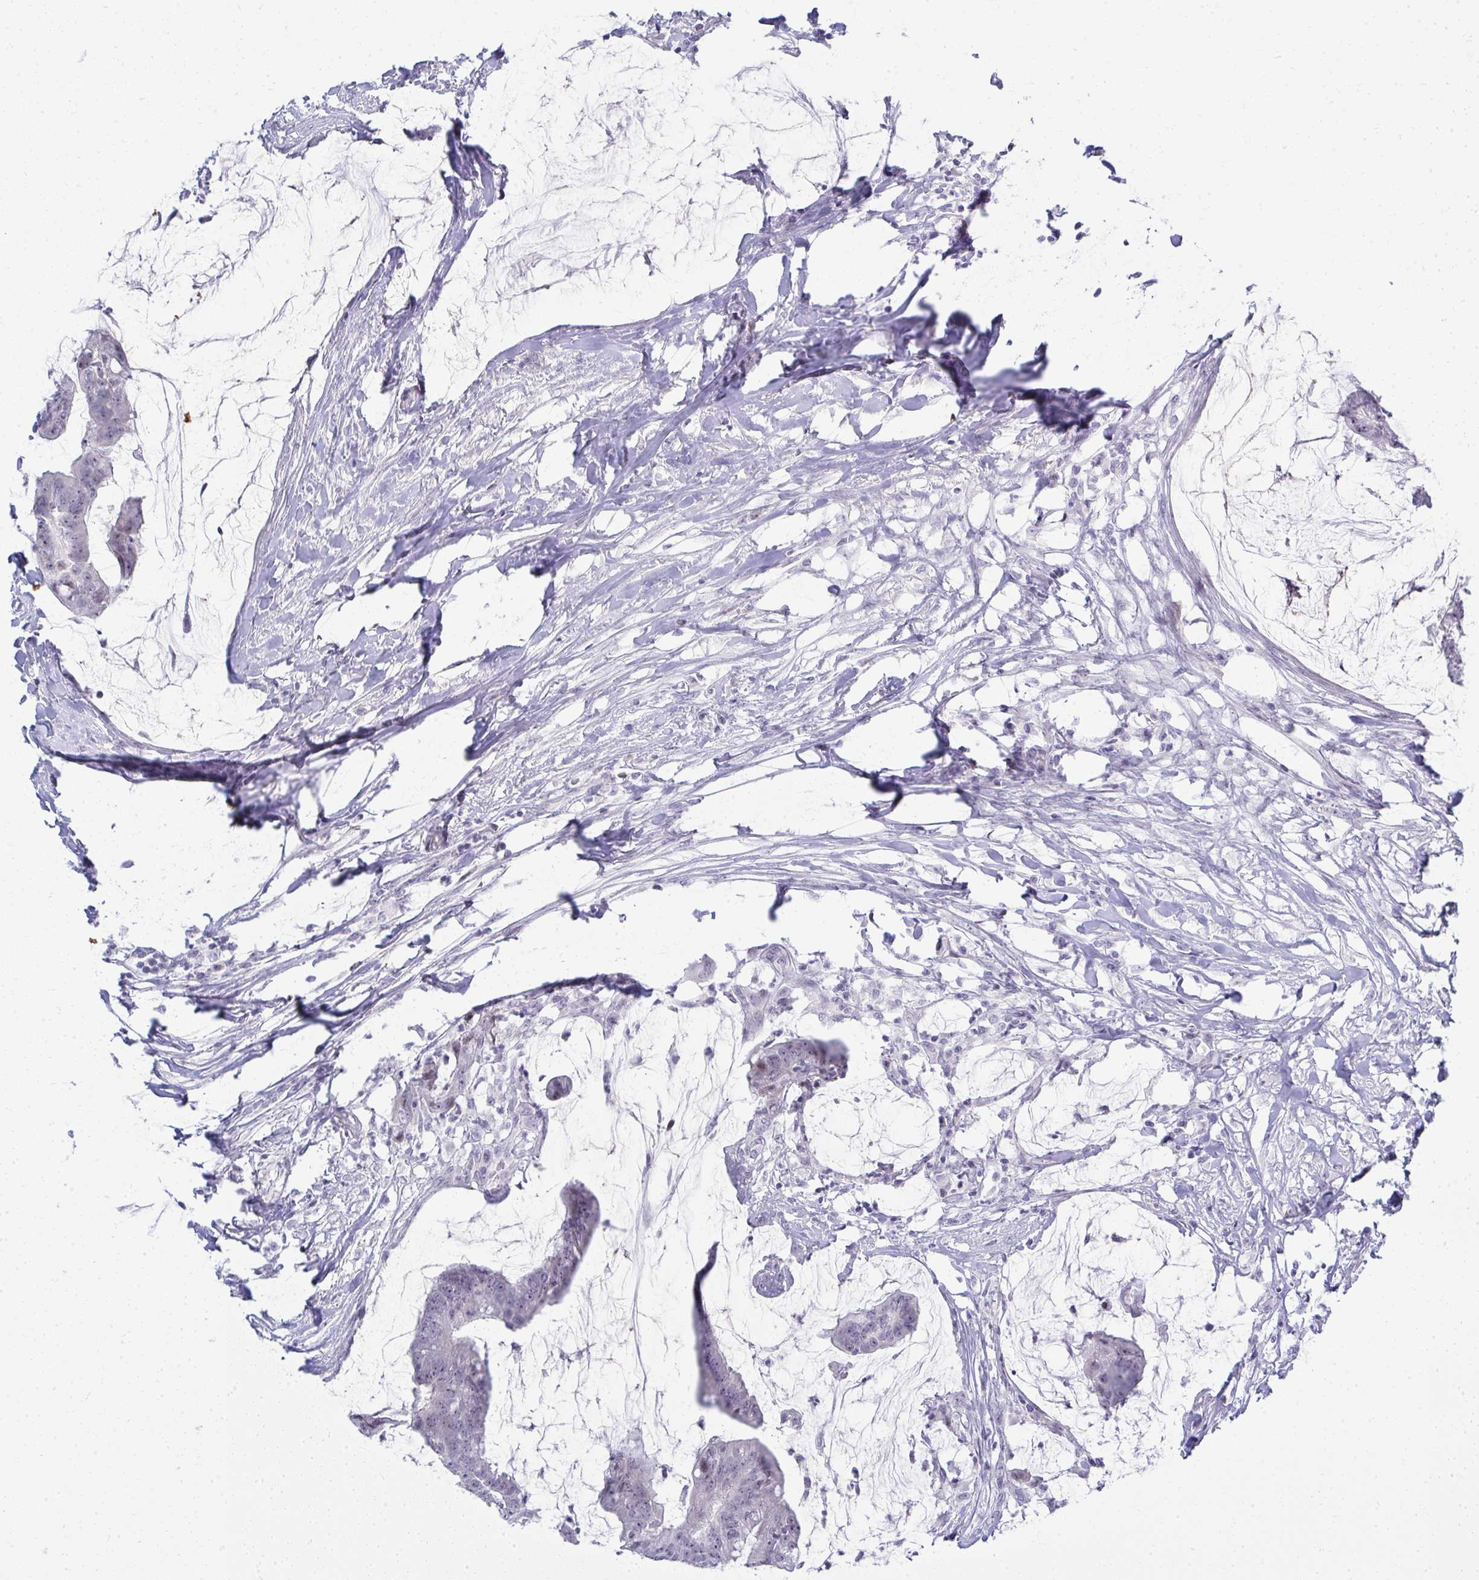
{"staining": {"intensity": "negative", "quantity": "none", "location": "none"}, "tissue": "colorectal cancer", "cell_type": "Tumor cells", "image_type": "cancer", "snomed": [{"axis": "morphology", "description": "Adenocarcinoma, NOS"}, {"axis": "topography", "description": "Colon"}], "caption": "IHC of colorectal cancer (adenocarcinoma) demonstrates no positivity in tumor cells.", "gene": "EID3", "patient": {"sex": "male", "age": 62}}